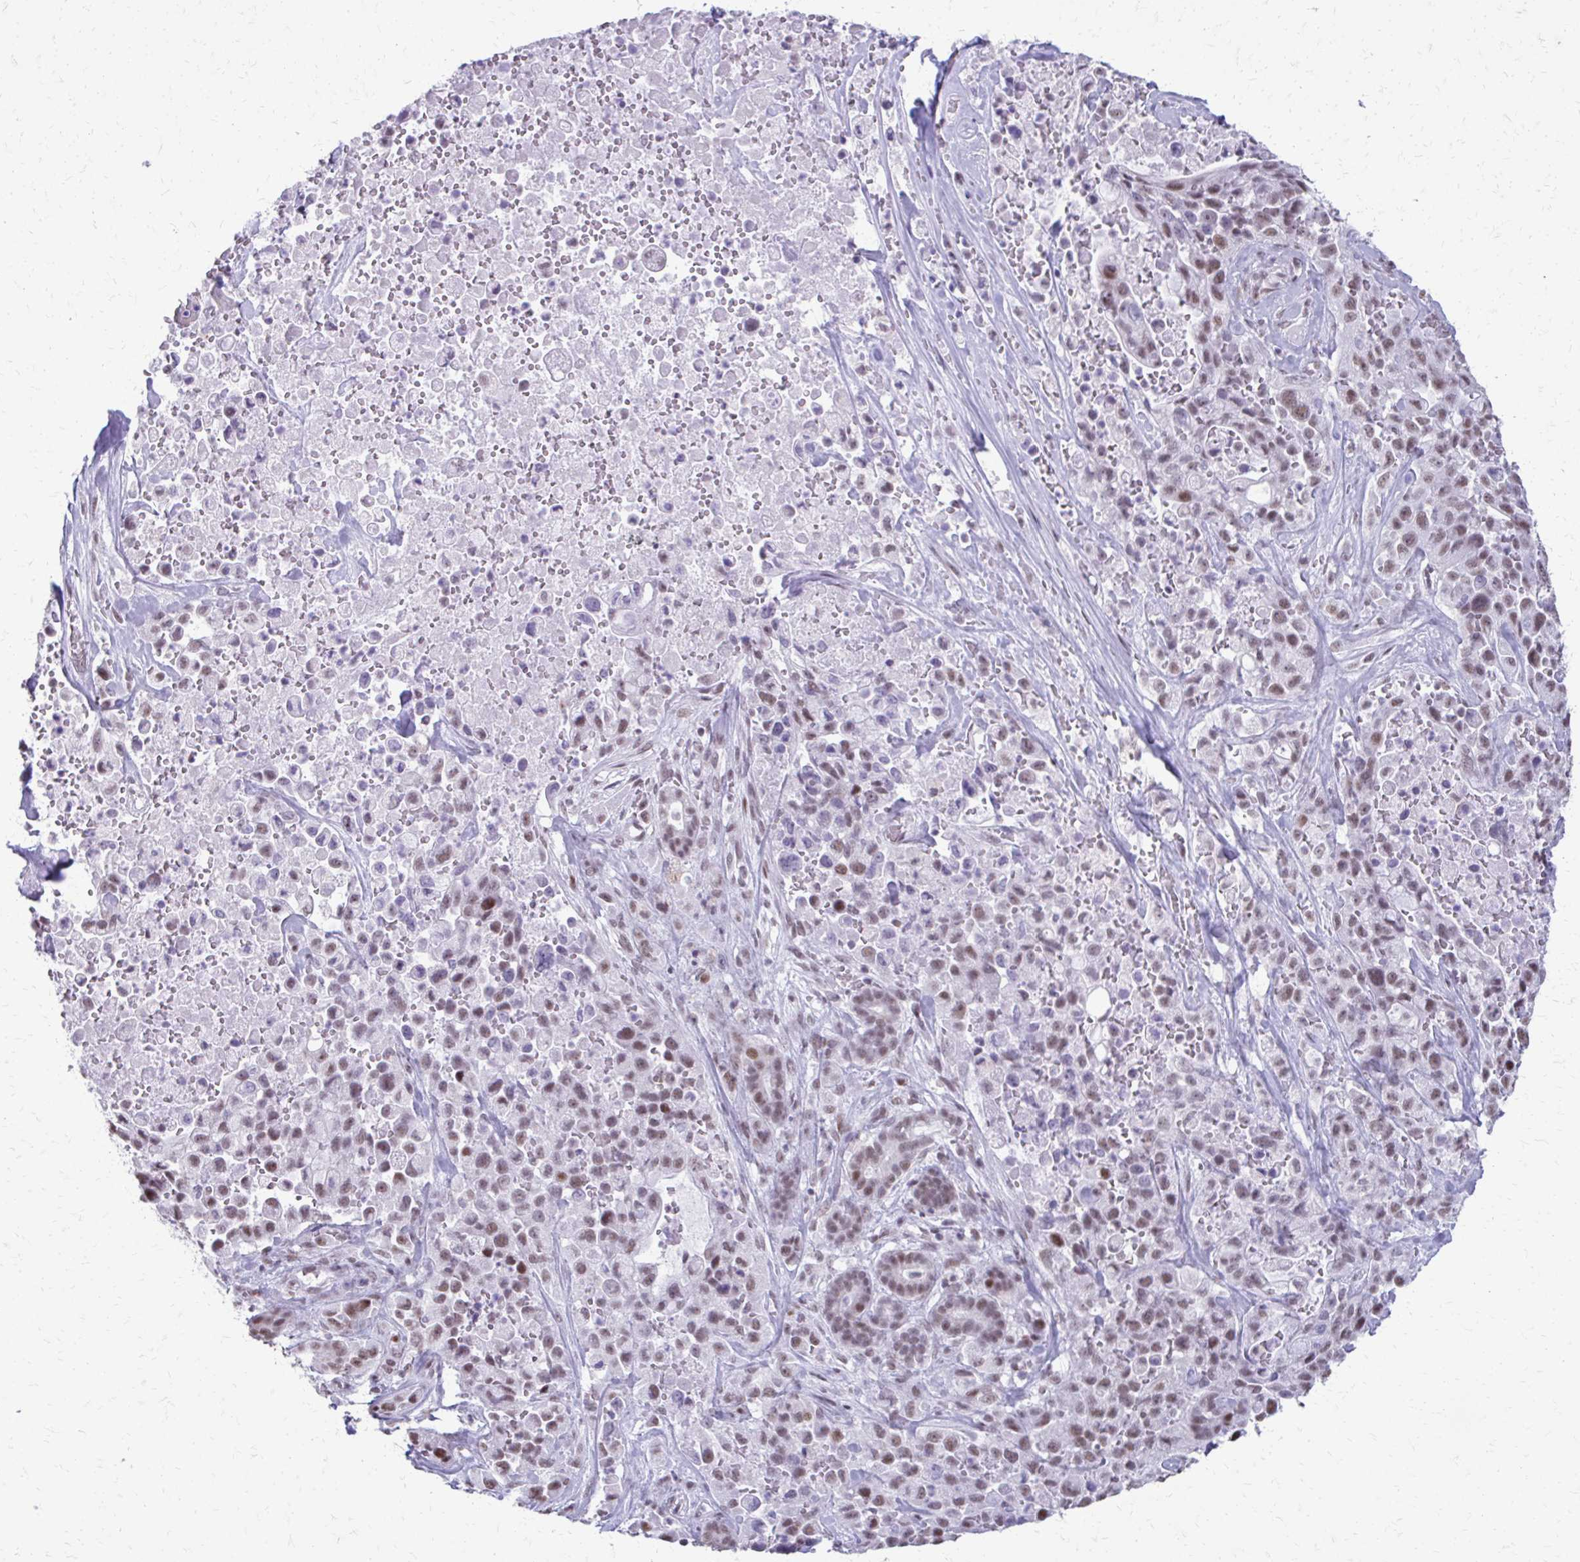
{"staining": {"intensity": "weak", "quantity": ">75%", "location": "nuclear"}, "tissue": "pancreatic cancer", "cell_type": "Tumor cells", "image_type": "cancer", "snomed": [{"axis": "morphology", "description": "Adenocarcinoma, NOS"}, {"axis": "topography", "description": "Pancreas"}], "caption": "Immunohistochemistry (IHC) of pancreatic cancer (adenocarcinoma) reveals low levels of weak nuclear staining in approximately >75% of tumor cells. Nuclei are stained in blue.", "gene": "SS18", "patient": {"sex": "male", "age": 44}}